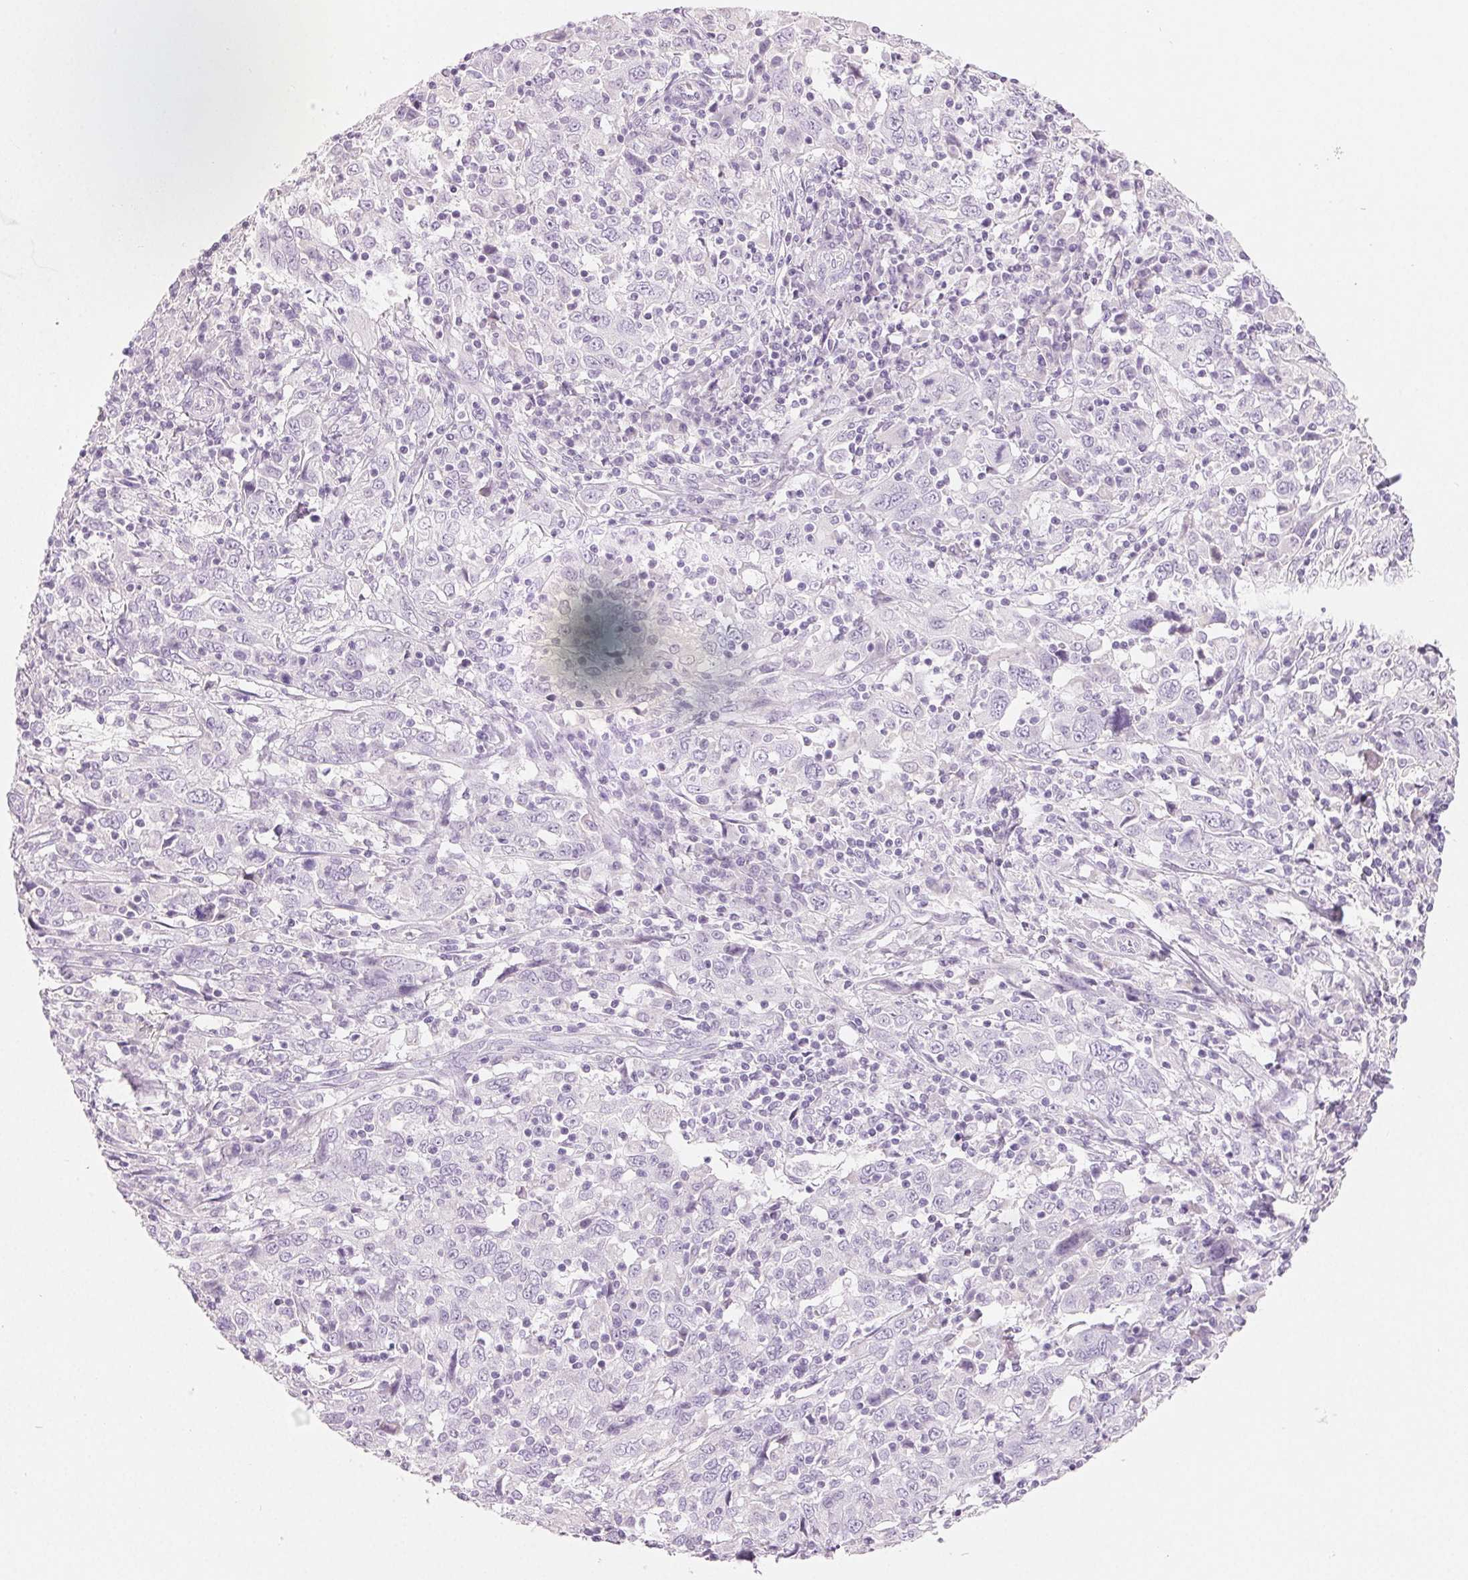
{"staining": {"intensity": "negative", "quantity": "none", "location": "none"}, "tissue": "cervical cancer", "cell_type": "Tumor cells", "image_type": "cancer", "snomed": [{"axis": "morphology", "description": "Squamous cell carcinoma, NOS"}, {"axis": "topography", "description": "Cervix"}], "caption": "Immunohistochemistry micrograph of neoplastic tissue: cervical cancer stained with DAB (3,3'-diaminobenzidine) demonstrates no significant protein positivity in tumor cells. Nuclei are stained in blue.", "gene": "SPACA5B", "patient": {"sex": "female", "age": 46}}